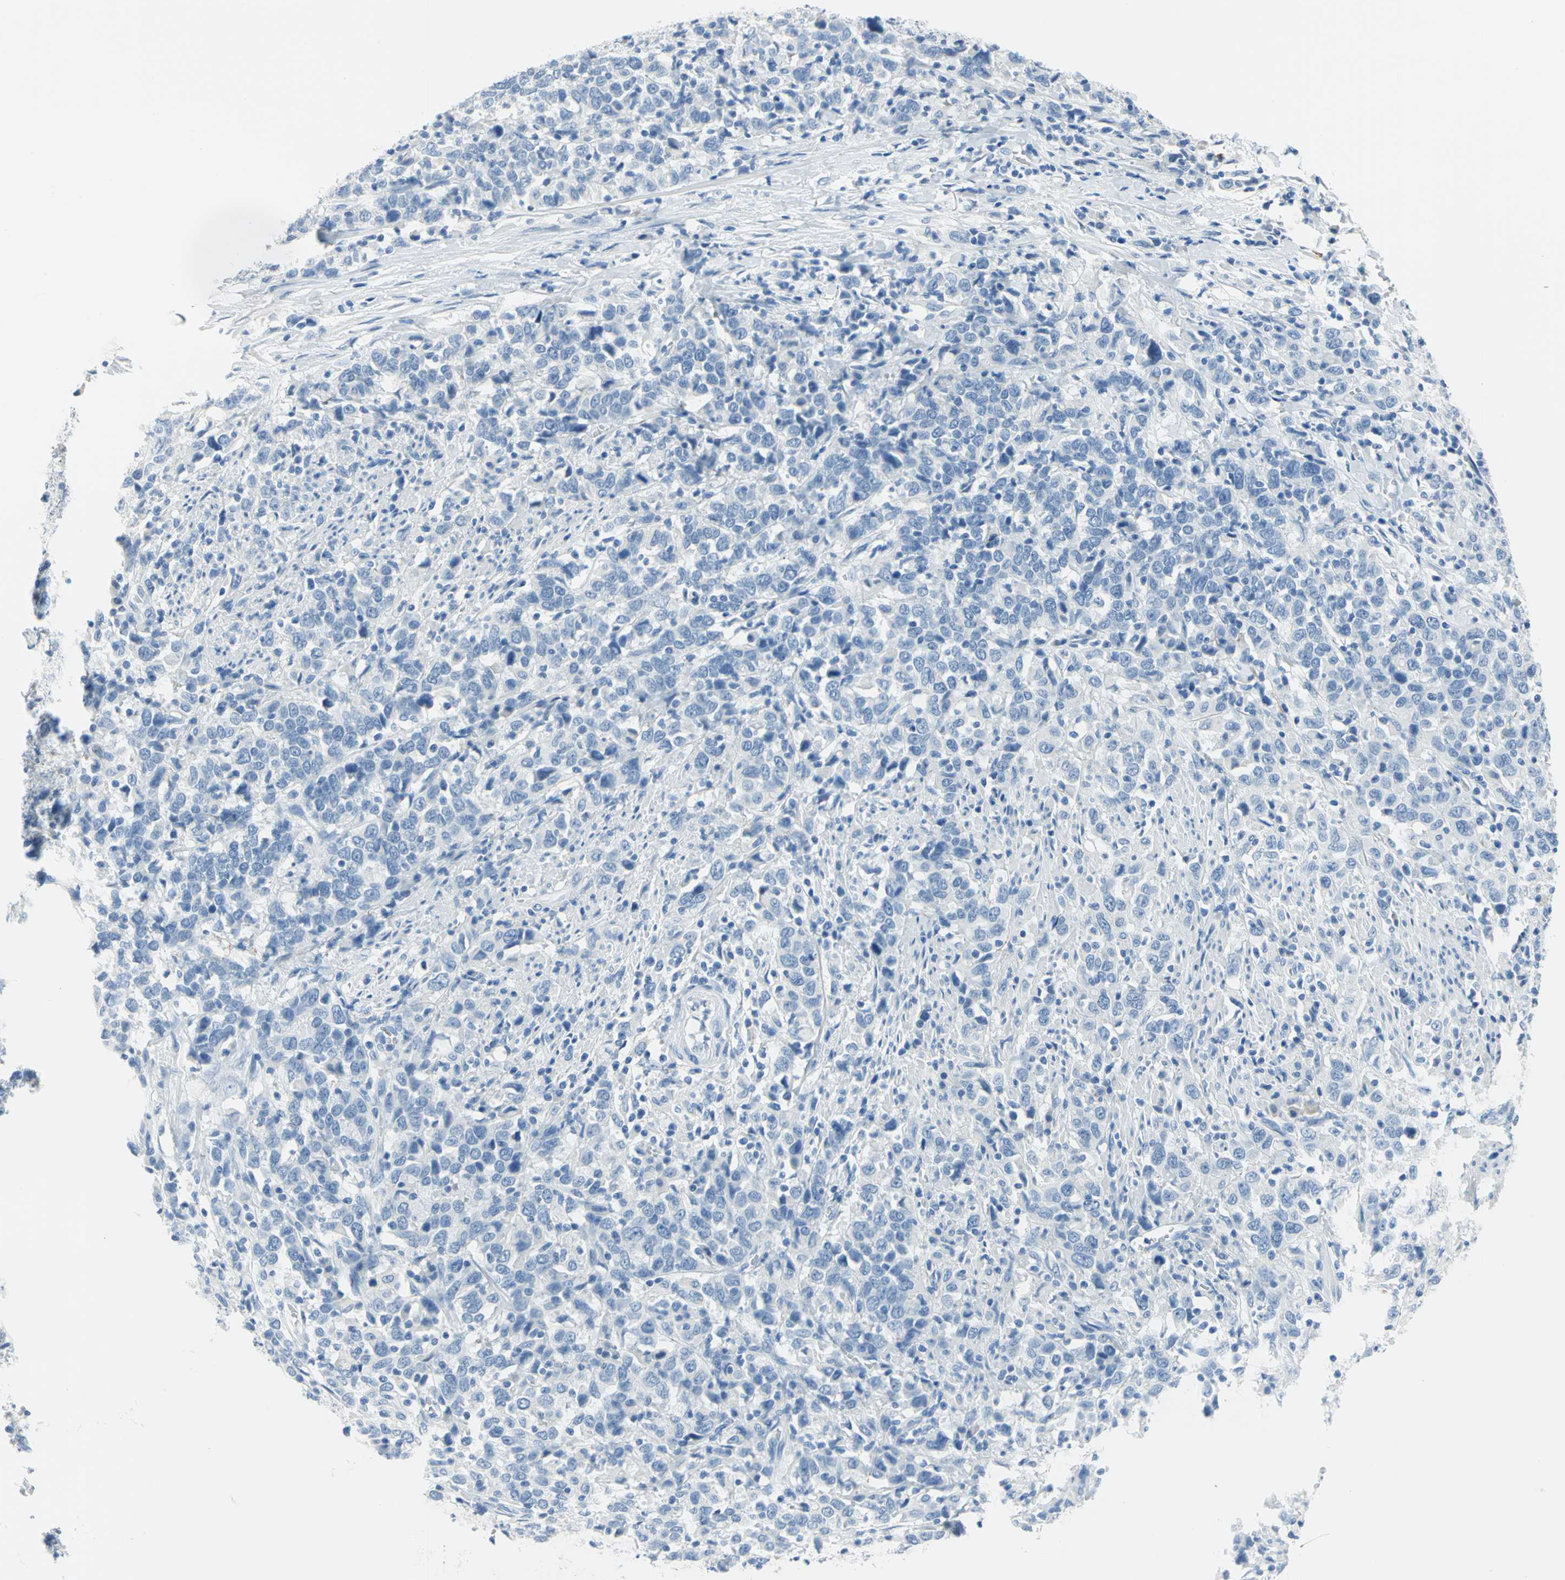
{"staining": {"intensity": "negative", "quantity": "none", "location": "none"}, "tissue": "urothelial cancer", "cell_type": "Tumor cells", "image_type": "cancer", "snomed": [{"axis": "morphology", "description": "Urothelial carcinoma, High grade"}, {"axis": "topography", "description": "Urinary bladder"}], "caption": "Immunohistochemistry (IHC) photomicrograph of neoplastic tissue: human urothelial carcinoma (high-grade) stained with DAB demonstrates no significant protein expression in tumor cells. (Immunohistochemistry (IHC), brightfield microscopy, high magnification).", "gene": "PKLR", "patient": {"sex": "male", "age": 61}}